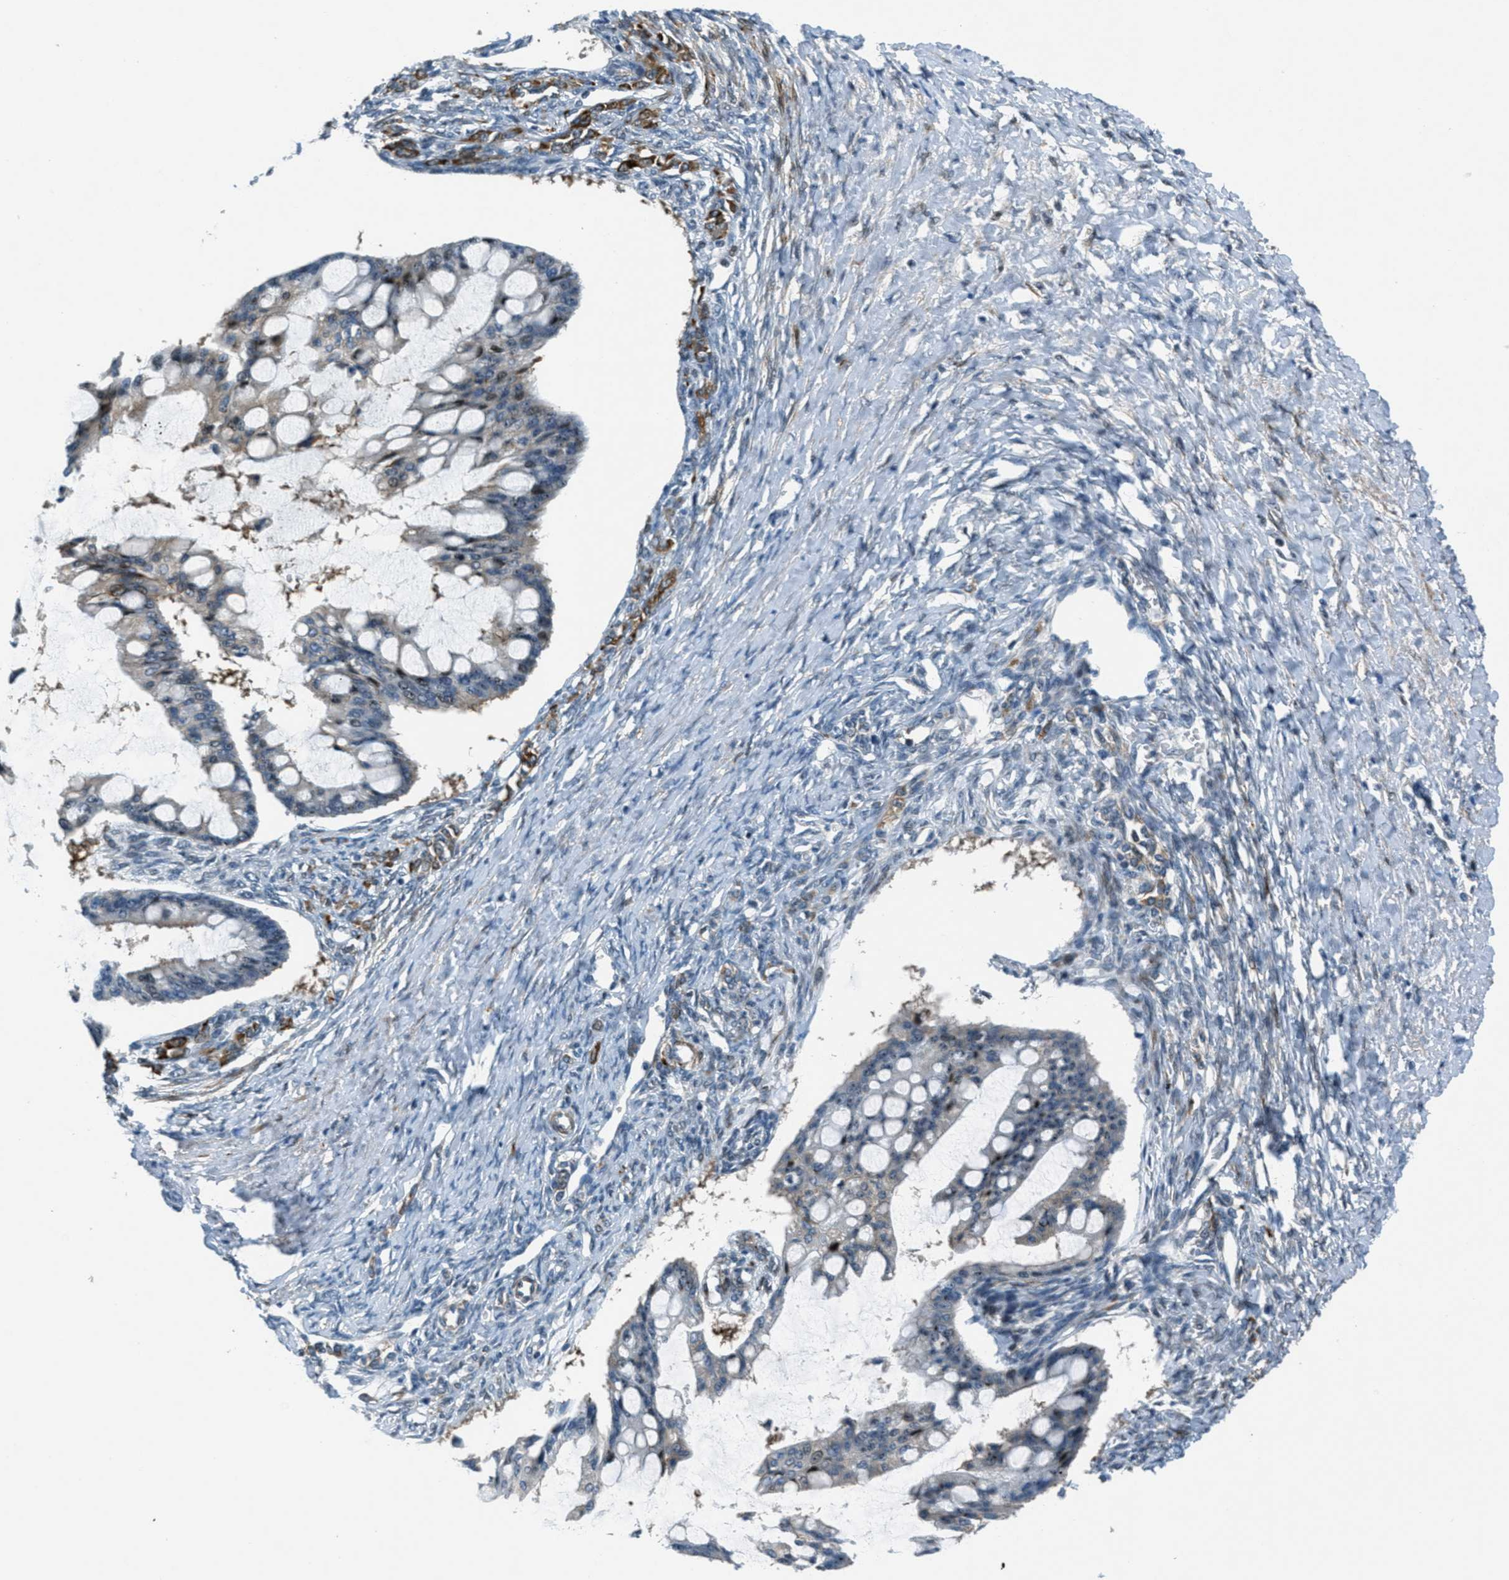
{"staining": {"intensity": "negative", "quantity": "none", "location": "none"}, "tissue": "ovarian cancer", "cell_type": "Tumor cells", "image_type": "cancer", "snomed": [{"axis": "morphology", "description": "Cystadenocarcinoma, mucinous, NOS"}, {"axis": "topography", "description": "Ovary"}], "caption": "Immunohistochemistry image of mucinous cystadenocarcinoma (ovarian) stained for a protein (brown), which exhibits no staining in tumor cells.", "gene": "ZDHHC23", "patient": {"sex": "female", "age": 73}}